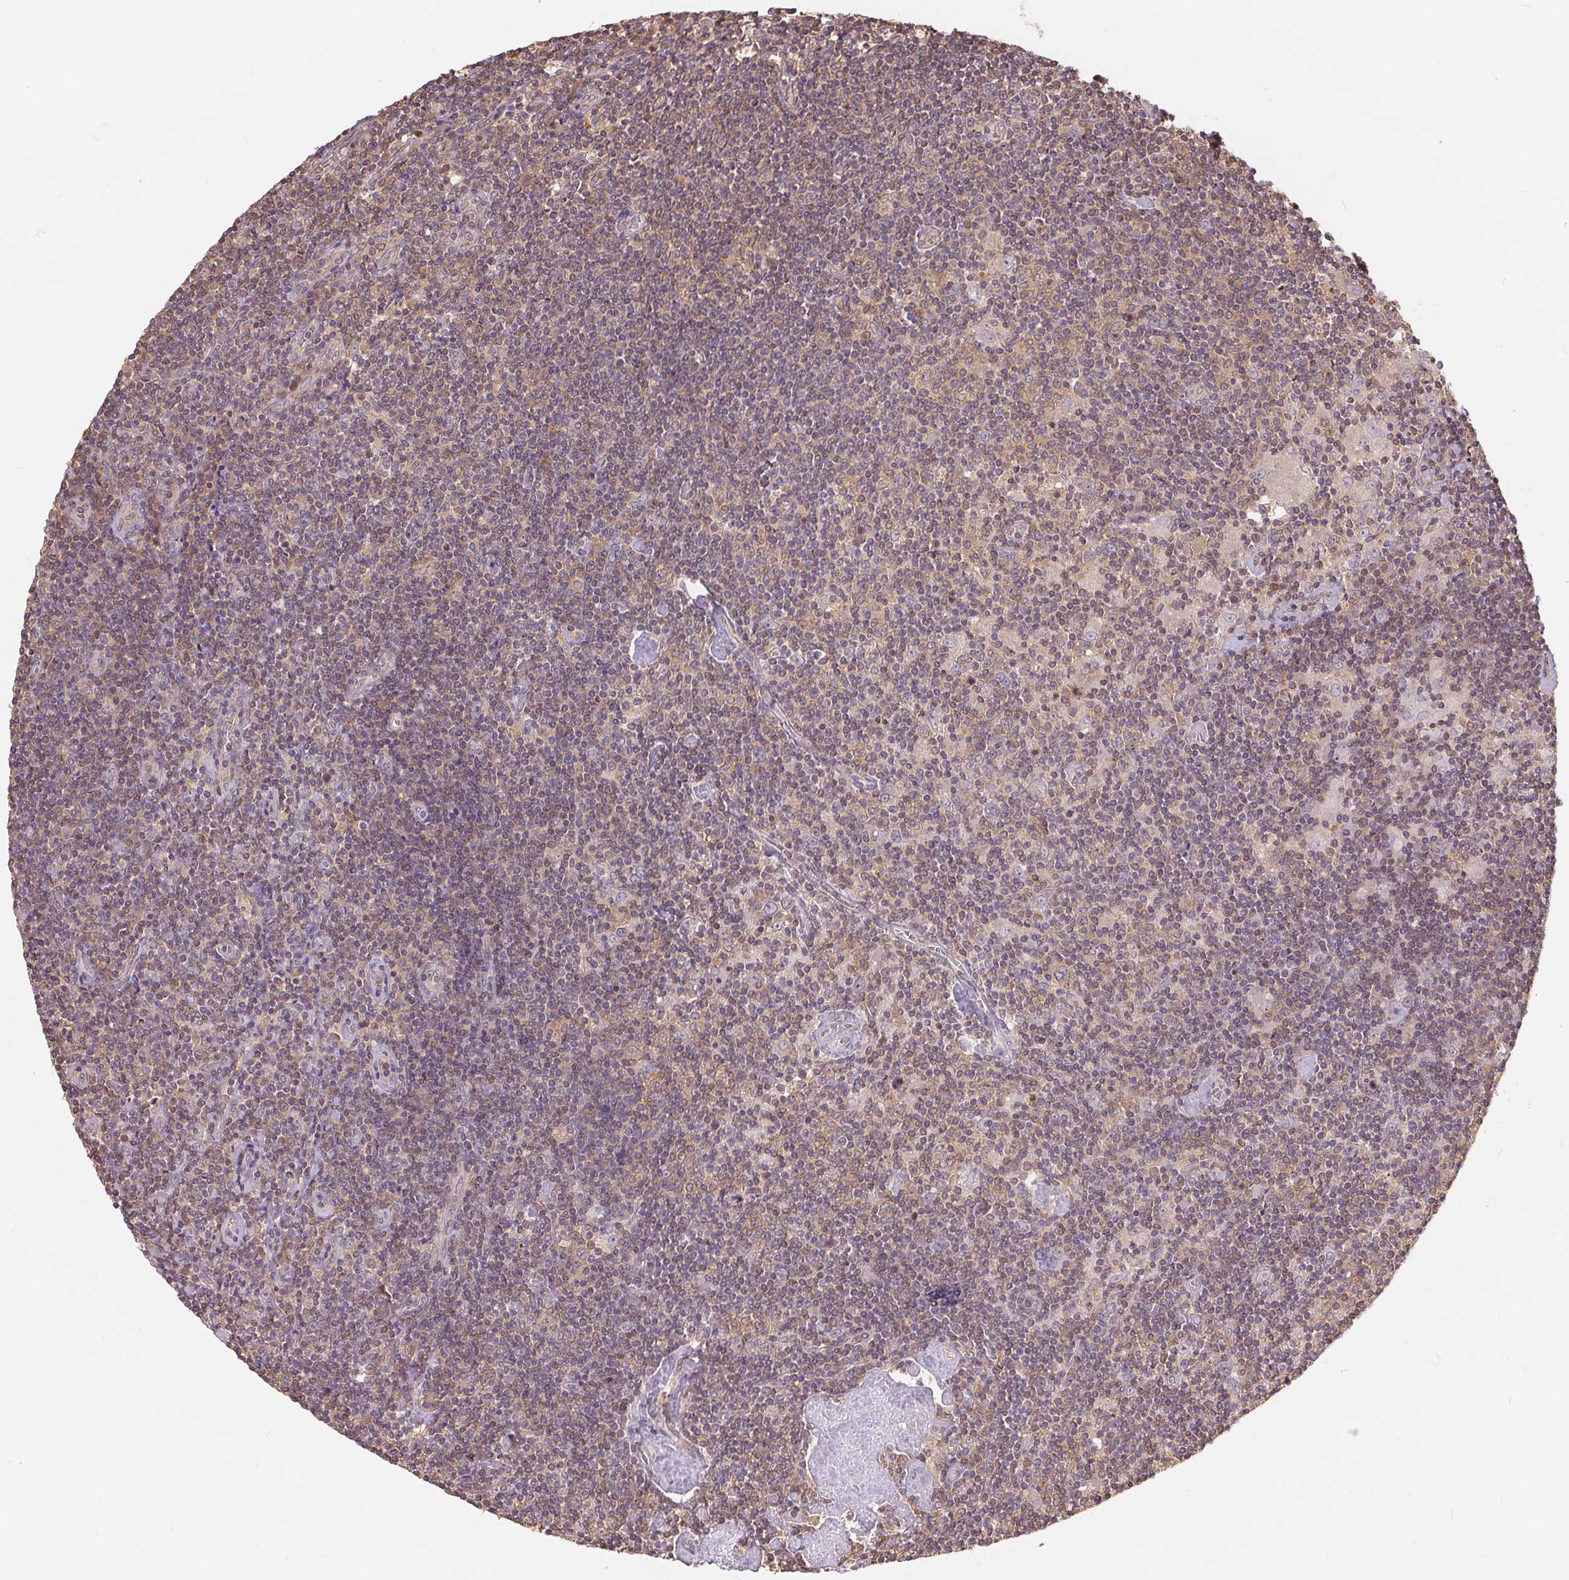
{"staining": {"intensity": "negative", "quantity": "none", "location": "none"}, "tissue": "lymphoma", "cell_type": "Tumor cells", "image_type": "cancer", "snomed": [{"axis": "morphology", "description": "Hodgkin's disease, NOS"}, {"axis": "topography", "description": "Lymph node"}], "caption": "Tumor cells are negative for brown protein staining in Hodgkin's disease. (Immunohistochemistry, brightfield microscopy, high magnification).", "gene": "BLMH", "patient": {"sex": "male", "age": 40}}